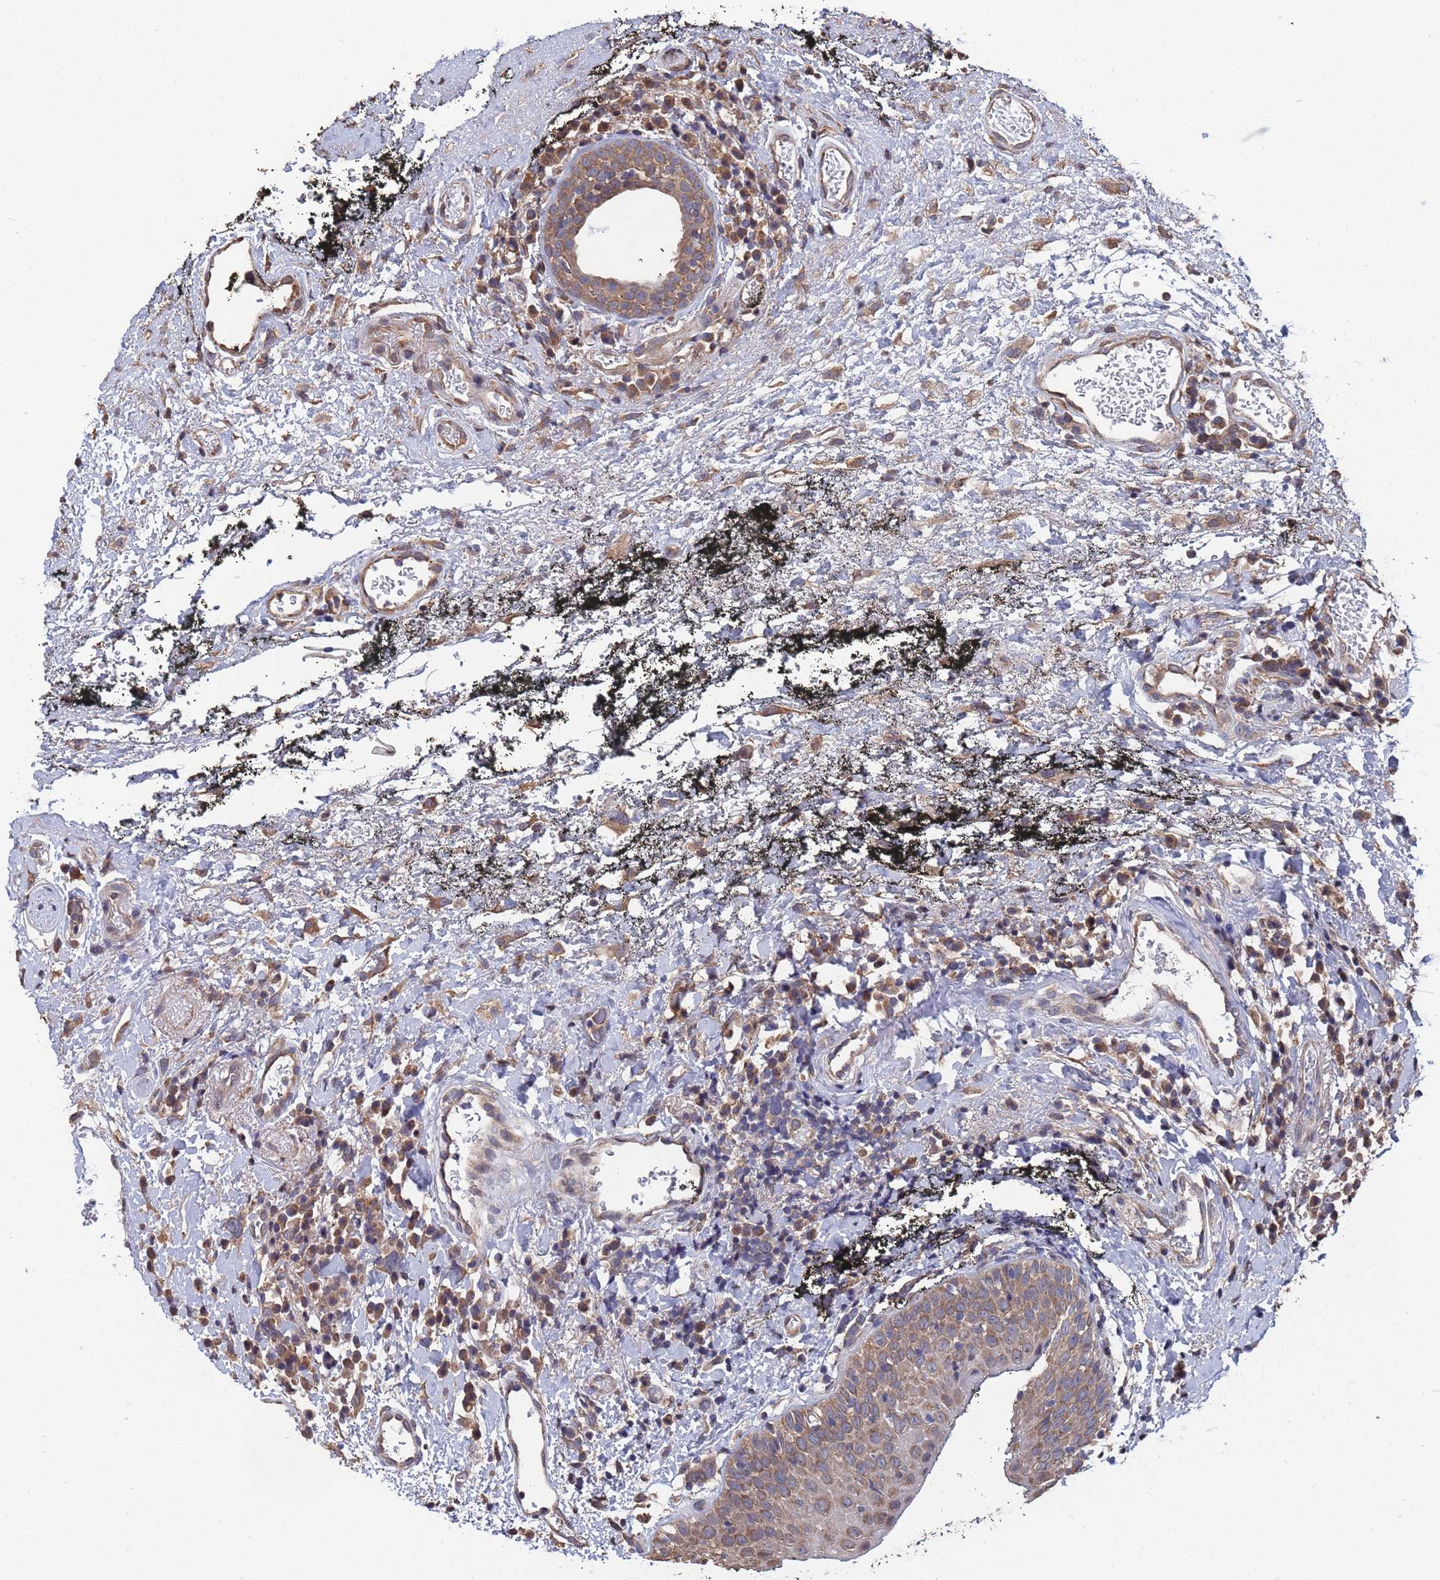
{"staining": {"intensity": "moderate", "quantity": ">75%", "location": "cytoplasmic/membranous"}, "tissue": "oral mucosa", "cell_type": "Squamous epithelial cells", "image_type": "normal", "snomed": [{"axis": "morphology", "description": "Normal tissue, NOS"}, {"axis": "topography", "description": "Oral tissue"}], "caption": "This histopathology image displays normal oral mucosa stained with IHC to label a protein in brown. The cytoplasmic/membranous of squamous epithelial cells show moderate positivity for the protein. Nuclei are counter-stained blue.", "gene": "CFAP119", "patient": {"sex": "male", "age": 74}}